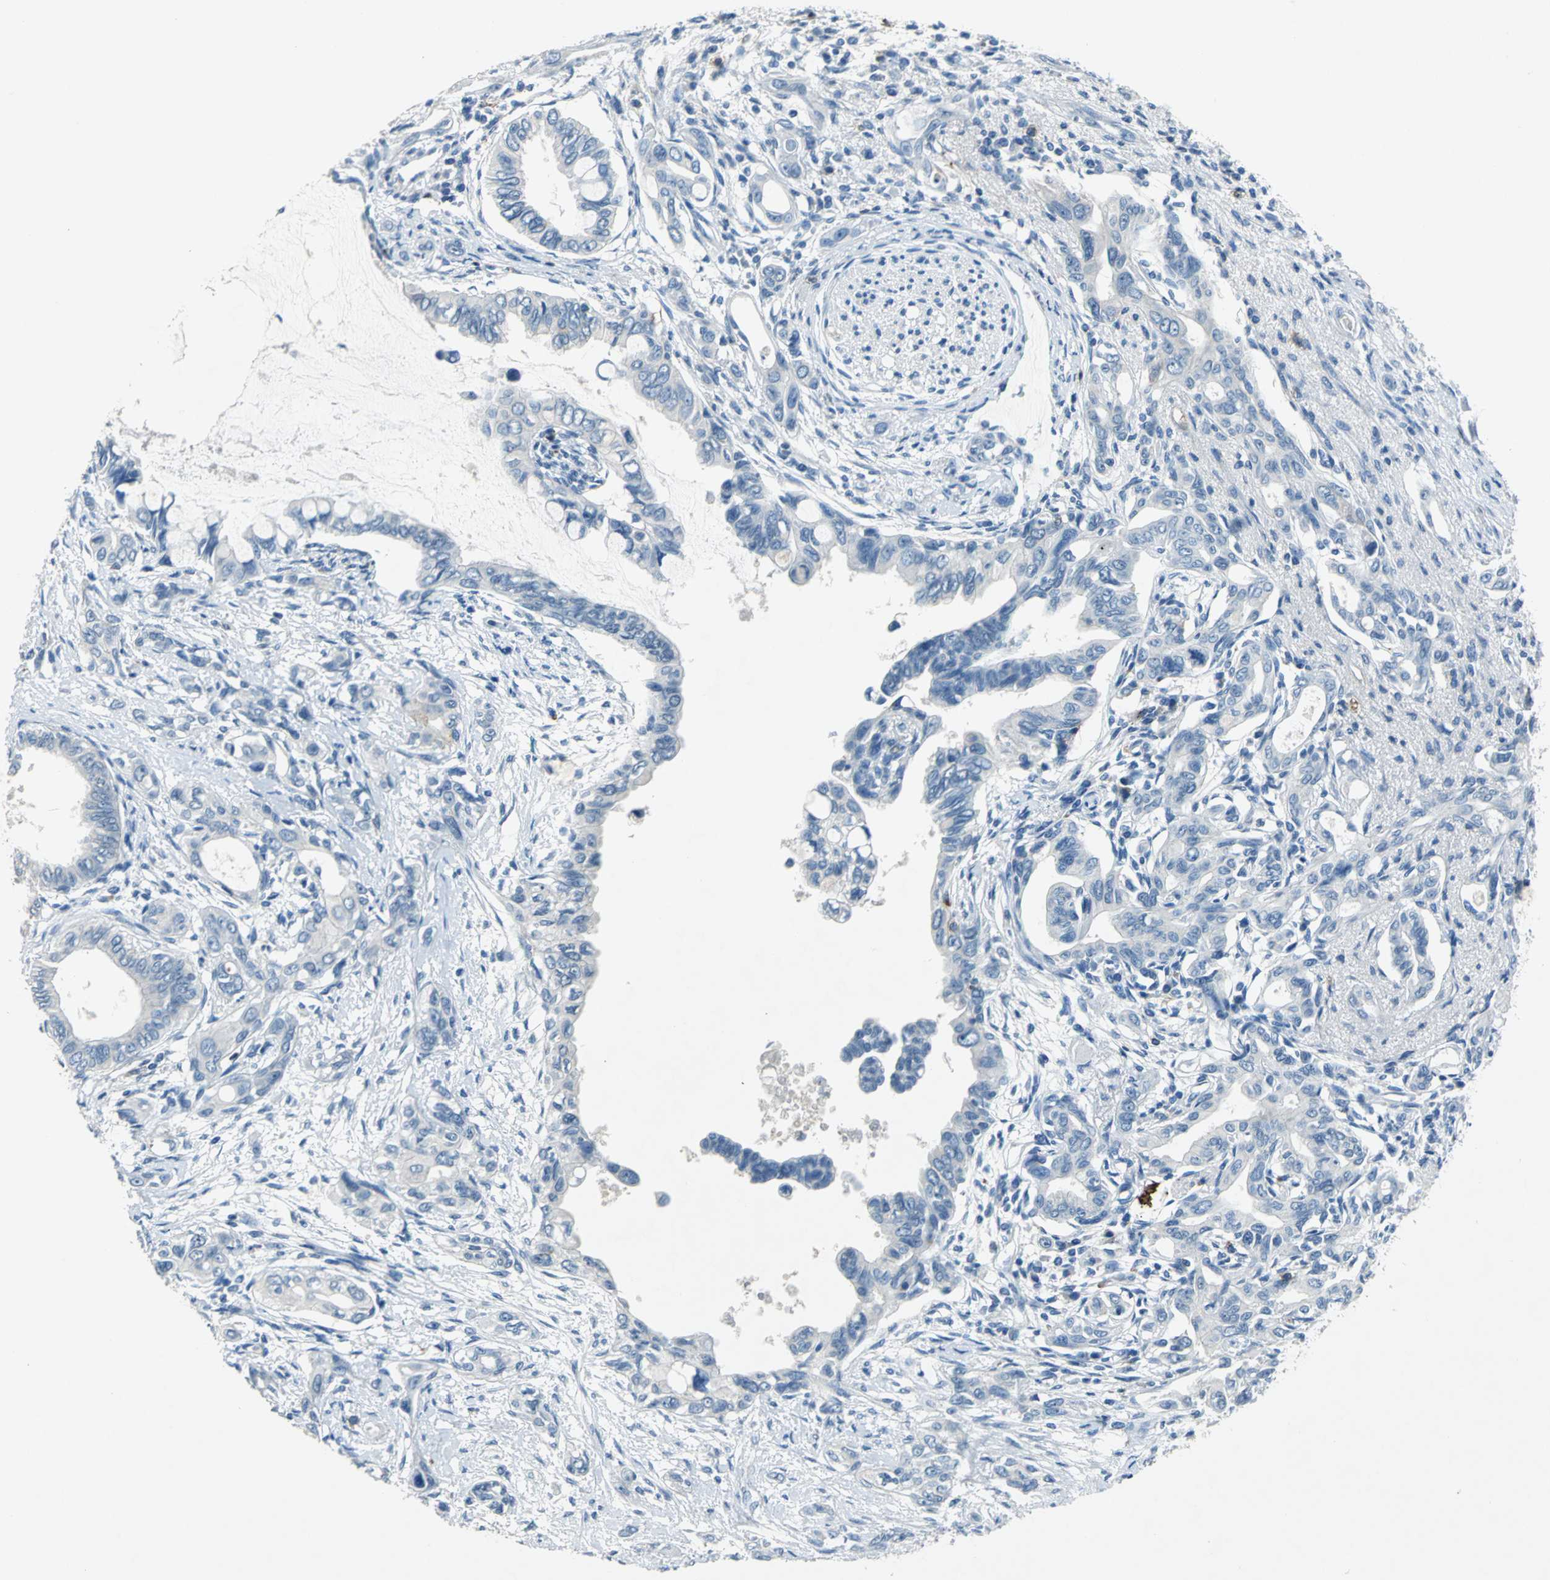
{"staining": {"intensity": "negative", "quantity": "none", "location": "none"}, "tissue": "pancreatic cancer", "cell_type": "Tumor cells", "image_type": "cancer", "snomed": [{"axis": "morphology", "description": "Adenocarcinoma, NOS"}, {"axis": "topography", "description": "Pancreas"}], "caption": "Tumor cells show no significant staining in adenocarcinoma (pancreatic).", "gene": "RPS13", "patient": {"sex": "female", "age": 60}}